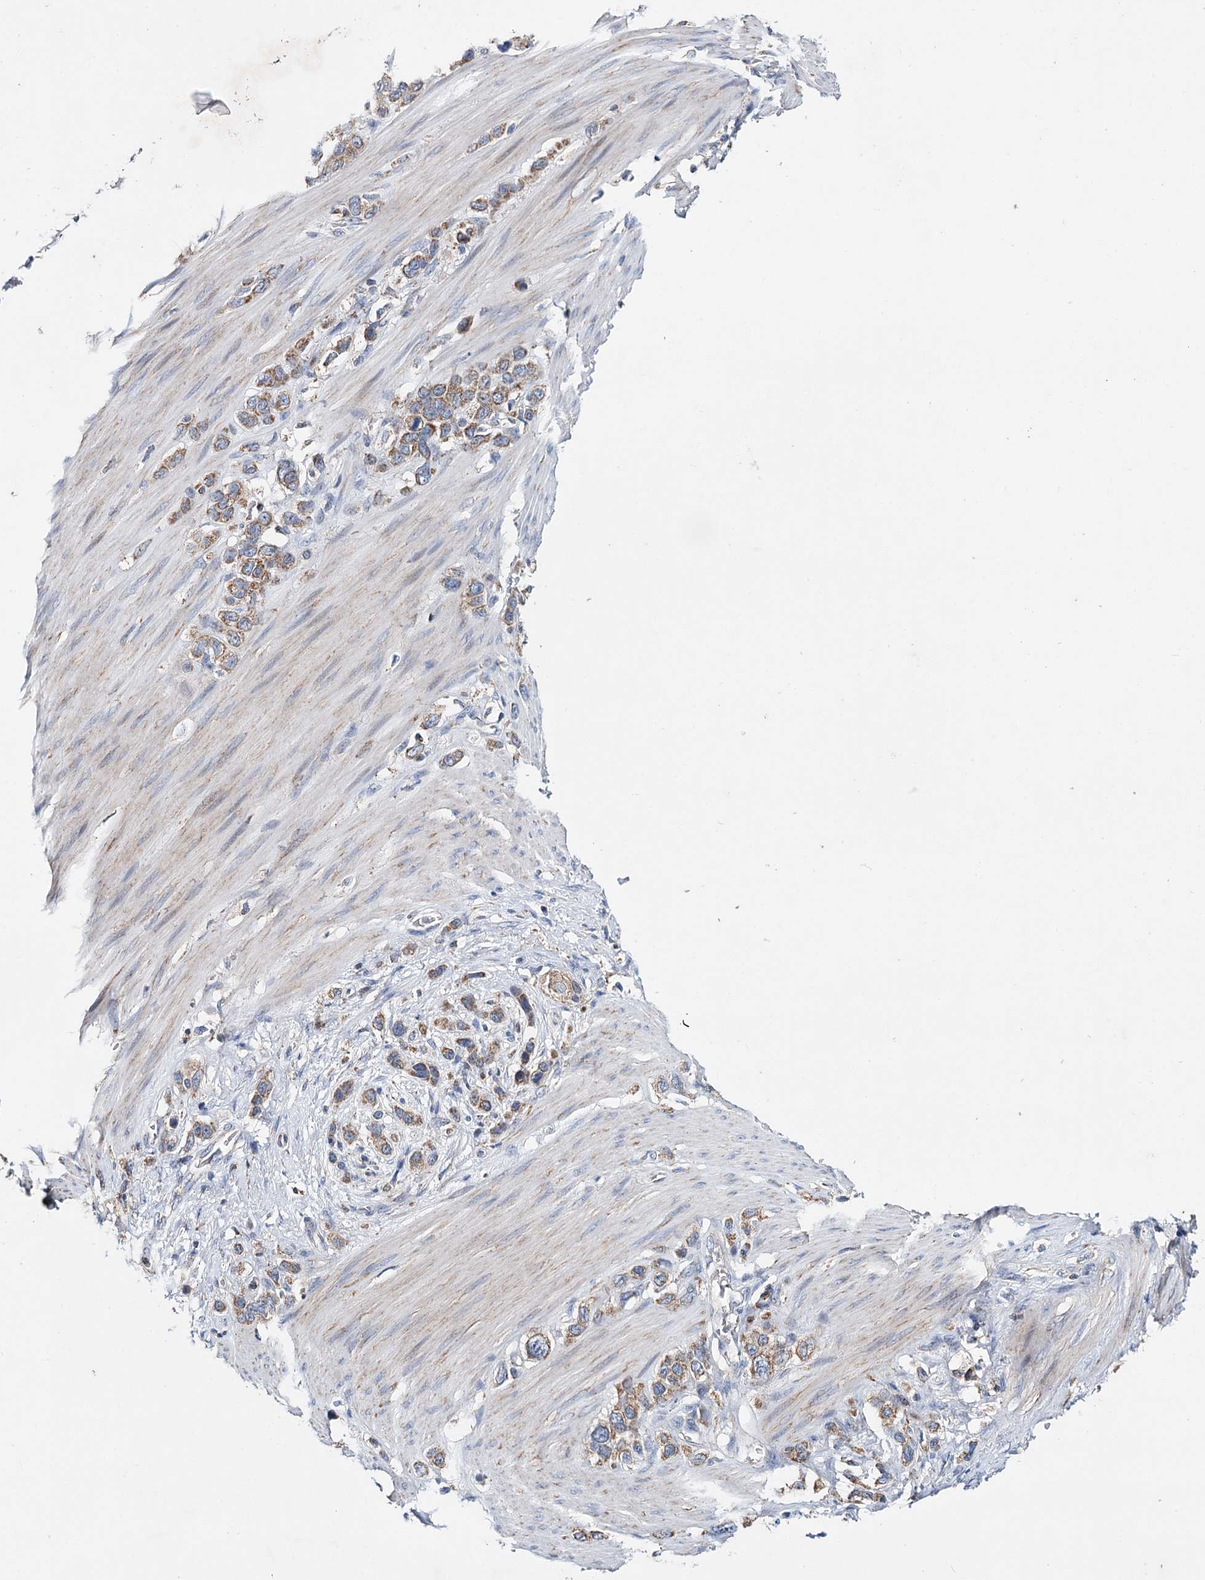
{"staining": {"intensity": "weak", "quantity": ">75%", "location": "cytoplasmic/membranous"}, "tissue": "stomach cancer", "cell_type": "Tumor cells", "image_type": "cancer", "snomed": [{"axis": "morphology", "description": "Adenocarcinoma, NOS"}, {"axis": "morphology", "description": "Adenocarcinoma, High grade"}, {"axis": "topography", "description": "Stomach, upper"}, {"axis": "topography", "description": "Stomach, lower"}], "caption": "Tumor cells exhibit low levels of weak cytoplasmic/membranous positivity in about >75% of cells in human stomach cancer (adenocarcinoma).", "gene": "CFAP46", "patient": {"sex": "female", "age": 65}}